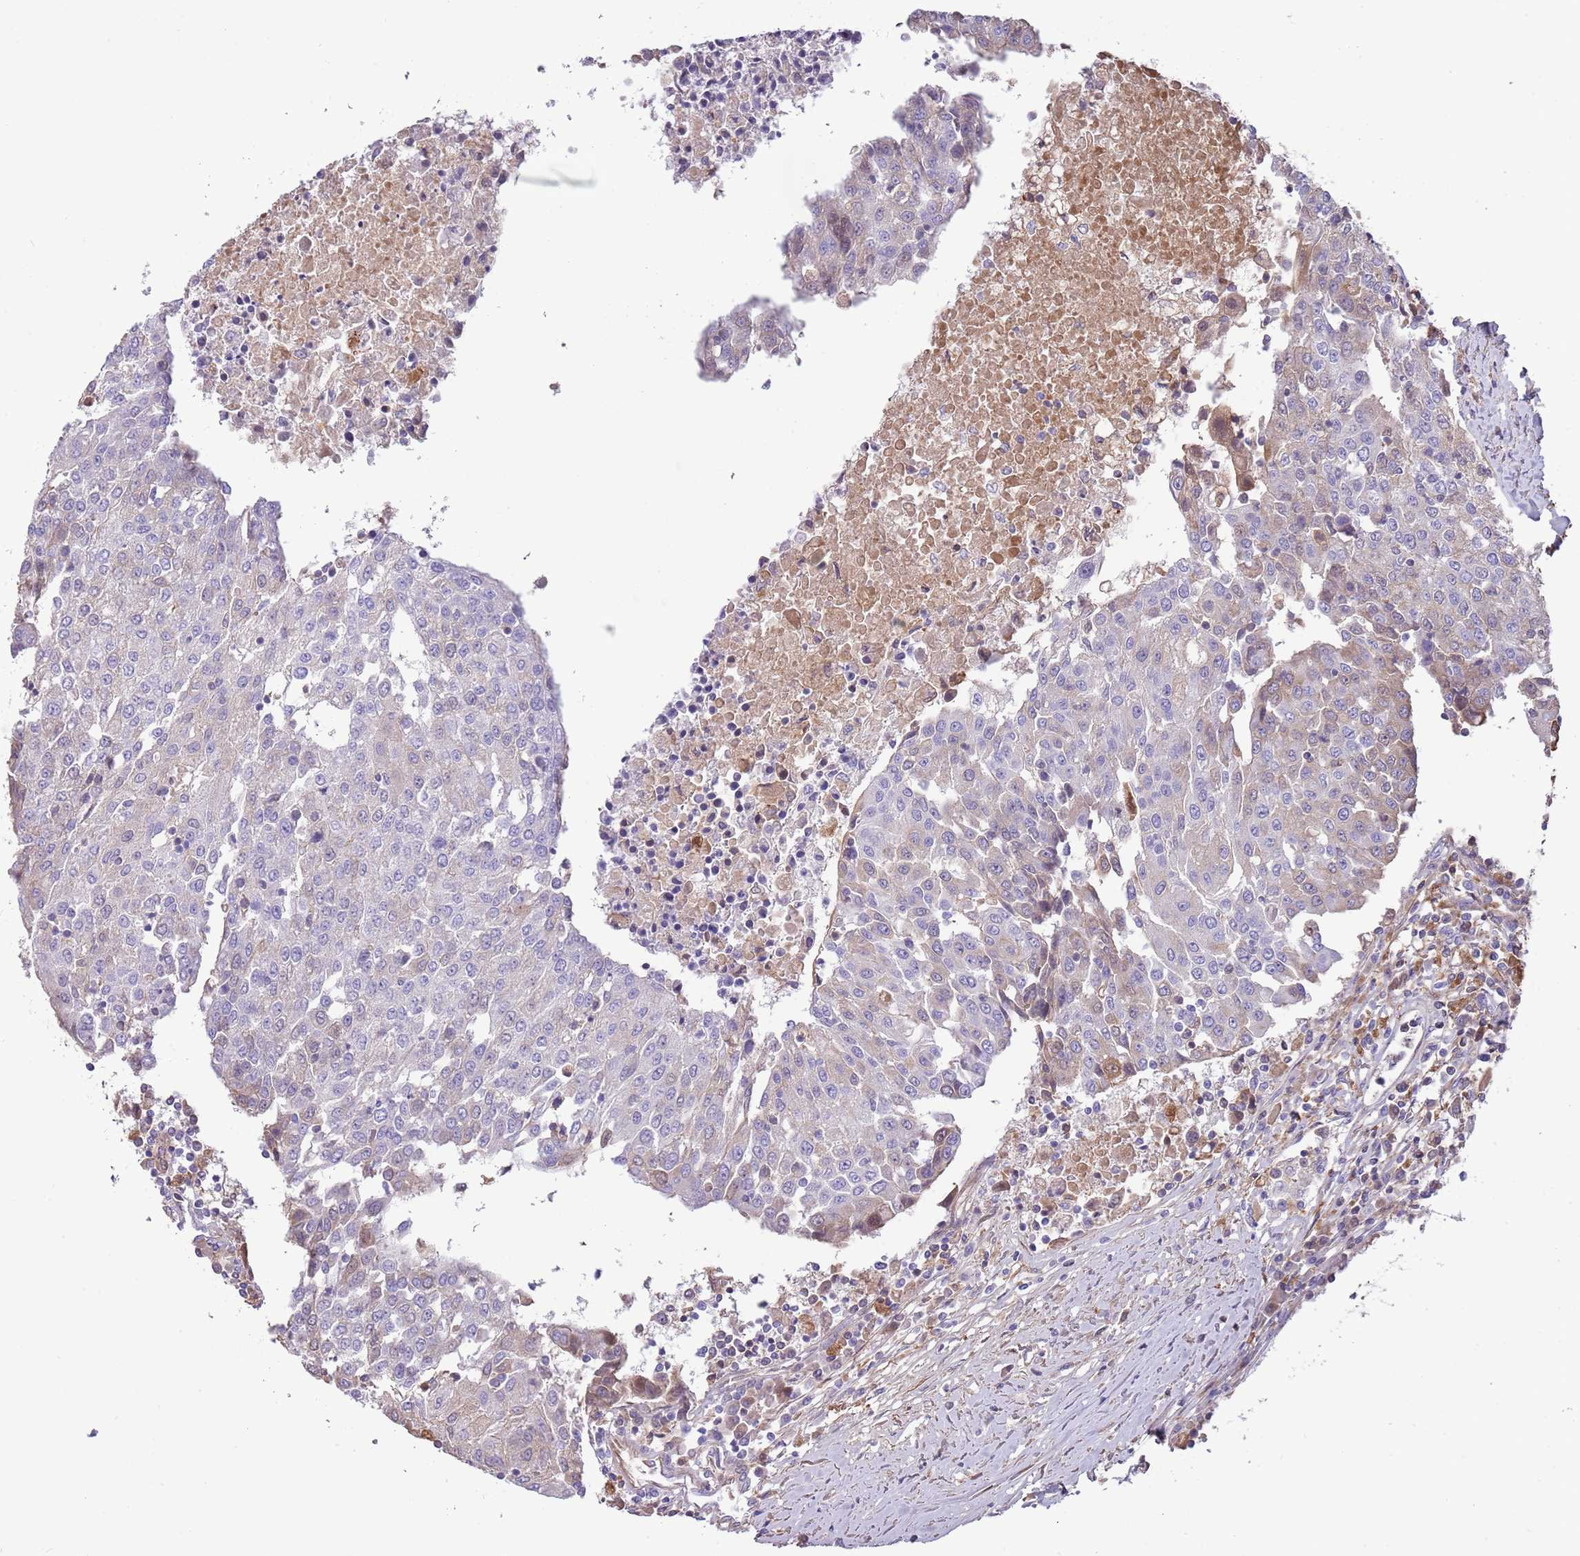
{"staining": {"intensity": "weak", "quantity": "<25%", "location": "cytoplasmic/membranous"}, "tissue": "urothelial cancer", "cell_type": "Tumor cells", "image_type": "cancer", "snomed": [{"axis": "morphology", "description": "Urothelial carcinoma, High grade"}, {"axis": "topography", "description": "Urinary bladder"}], "caption": "DAB immunohistochemical staining of urothelial carcinoma (high-grade) displays no significant positivity in tumor cells.", "gene": "ABHD17C", "patient": {"sex": "female", "age": 85}}